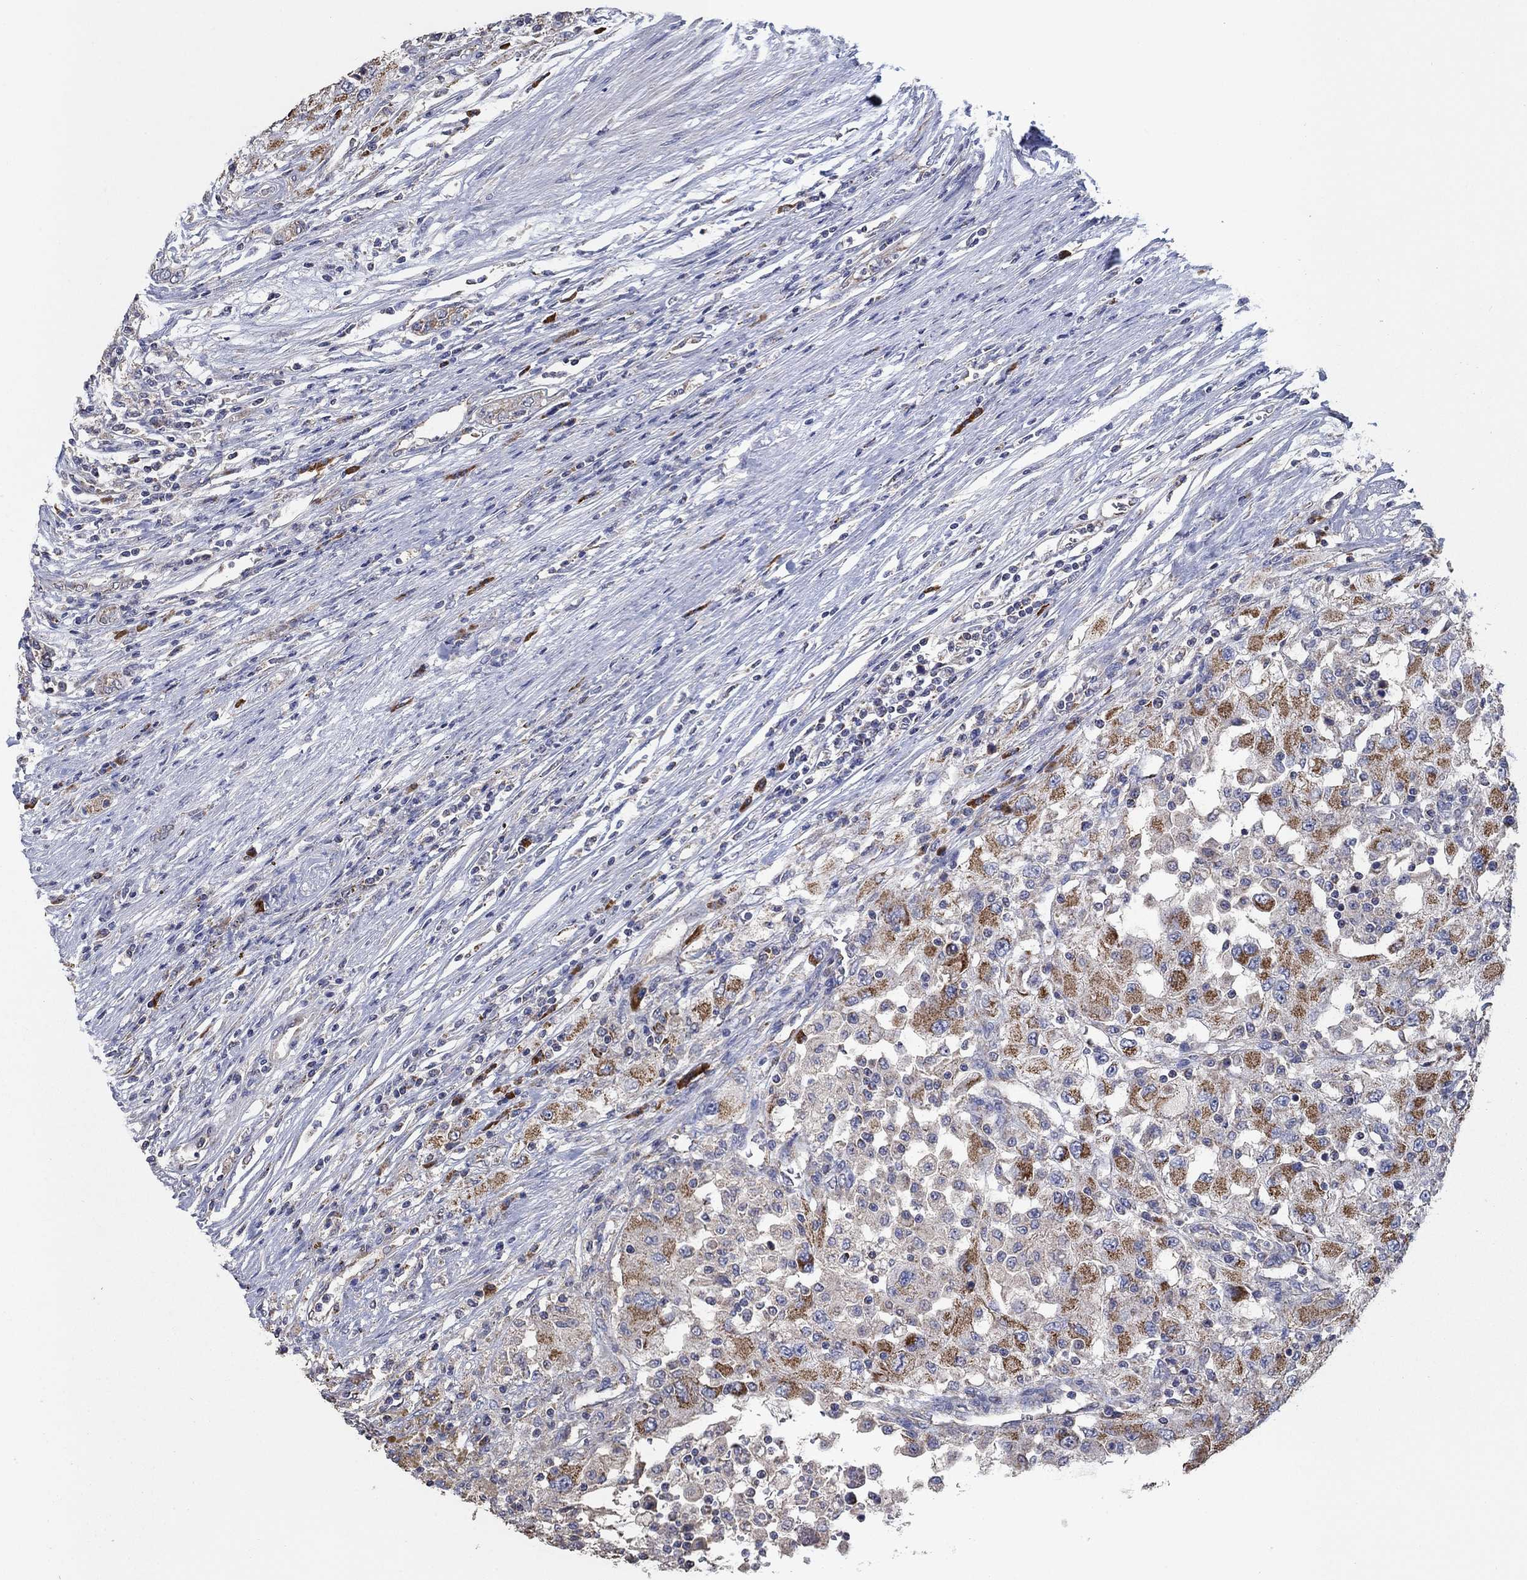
{"staining": {"intensity": "moderate", "quantity": ">75%", "location": "cytoplasmic/membranous"}, "tissue": "renal cancer", "cell_type": "Tumor cells", "image_type": "cancer", "snomed": [{"axis": "morphology", "description": "Adenocarcinoma, NOS"}, {"axis": "topography", "description": "Kidney"}], "caption": "IHC image of neoplastic tissue: human renal cancer (adenocarcinoma) stained using immunohistochemistry (IHC) exhibits medium levels of moderate protein expression localized specifically in the cytoplasmic/membranous of tumor cells, appearing as a cytoplasmic/membranous brown color.", "gene": "HID1", "patient": {"sex": "female", "age": 67}}